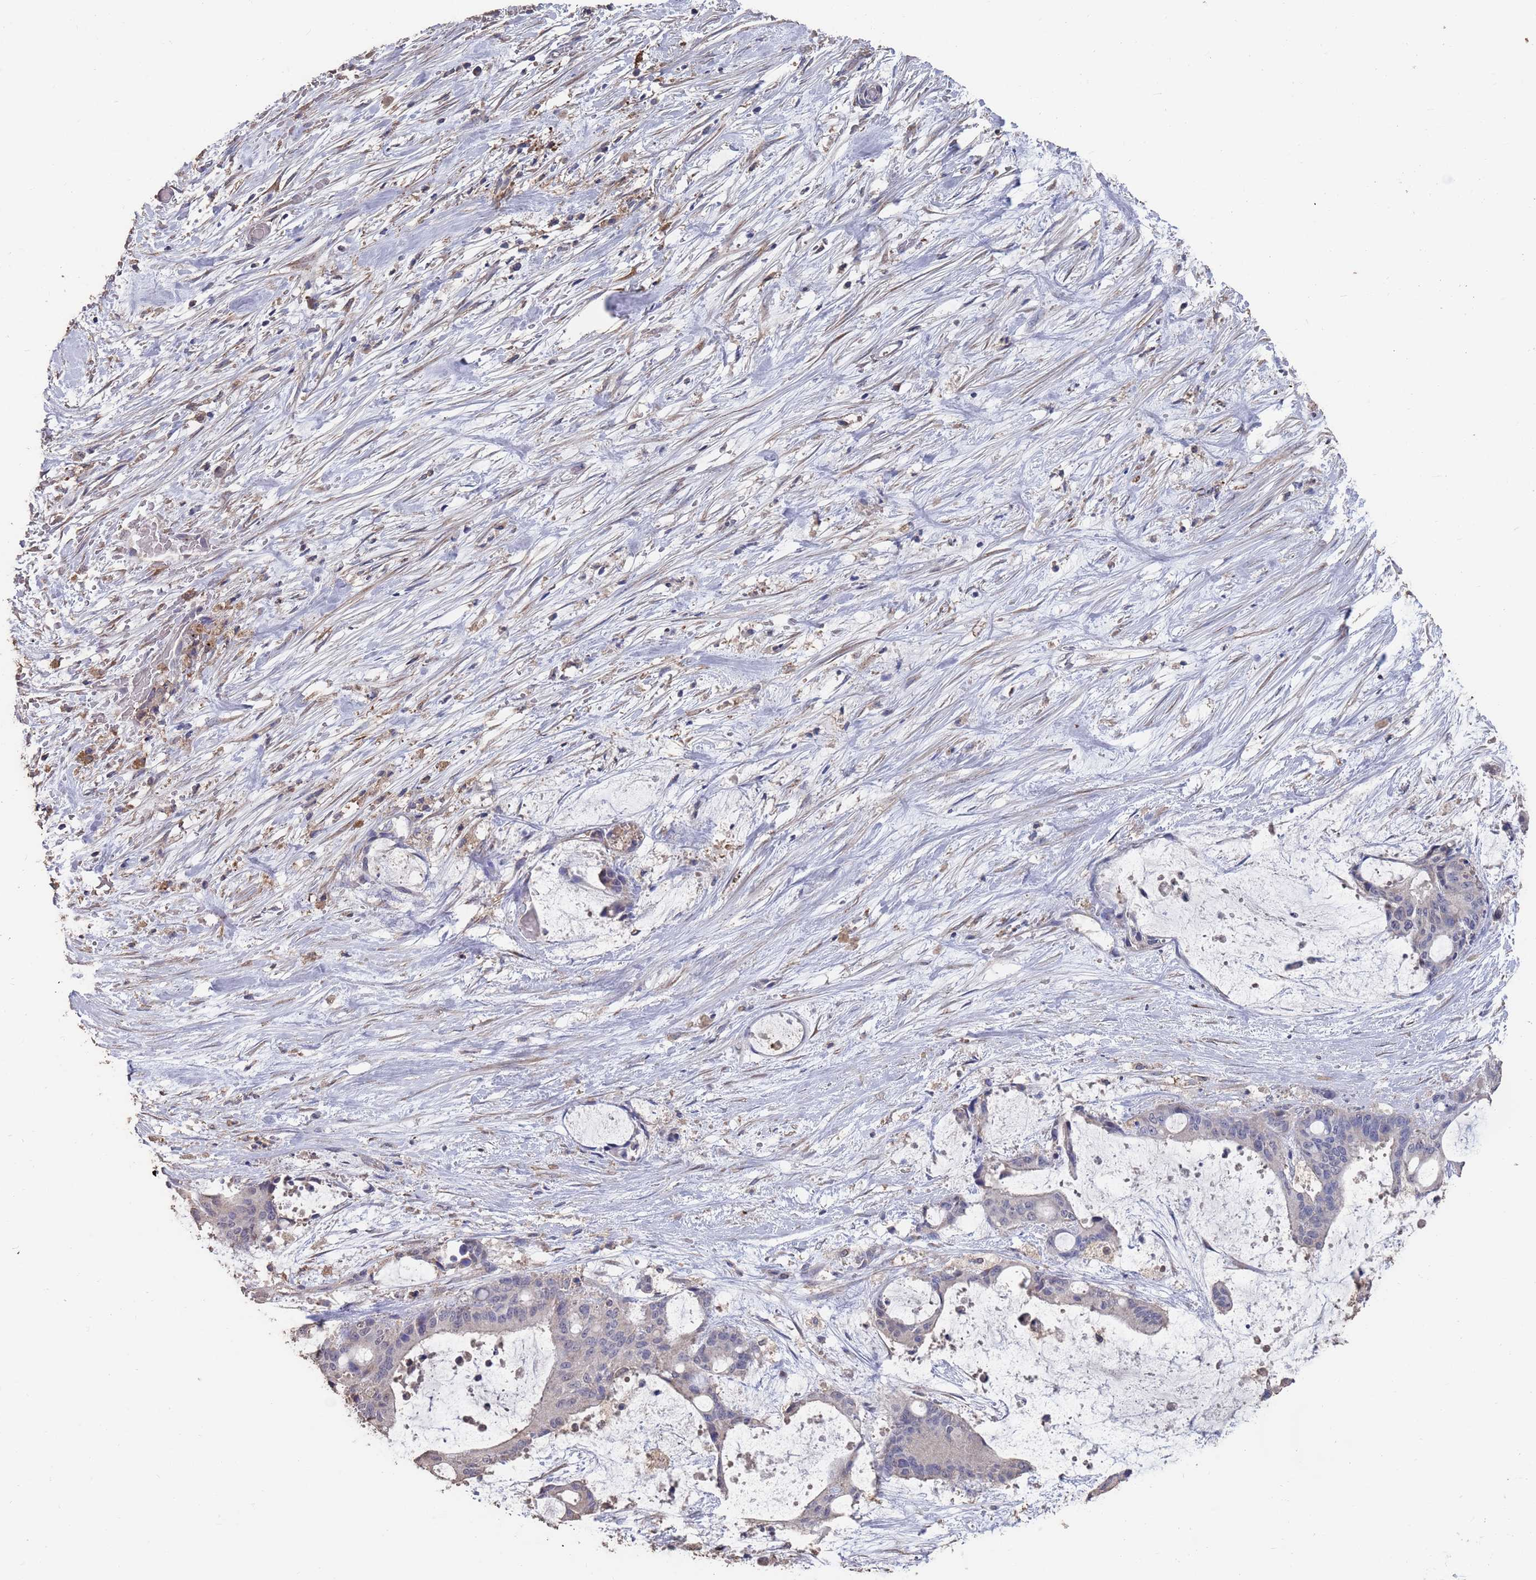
{"staining": {"intensity": "negative", "quantity": "none", "location": "none"}, "tissue": "liver cancer", "cell_type": "Tumor cells", "image_type": "cancer", "snomed": [{"axis": "morphology", "description": "Normal tissue, NOS"}, {"axis": "morphology", "description": "Cholangiocarcinoma"}, {"axis": "topography", "description": "Liver"}, {"axis": "topography", "description": "Peripheral nerve tissue"}], "caption": "Protein analysis of liver cancer exhibits no significant expression in tumor cells. (Immunohistochemistry, brightfield microscopy, high magnification).", "gene": "BTBD18", "patient": {"sex": "female", "age": 73}}